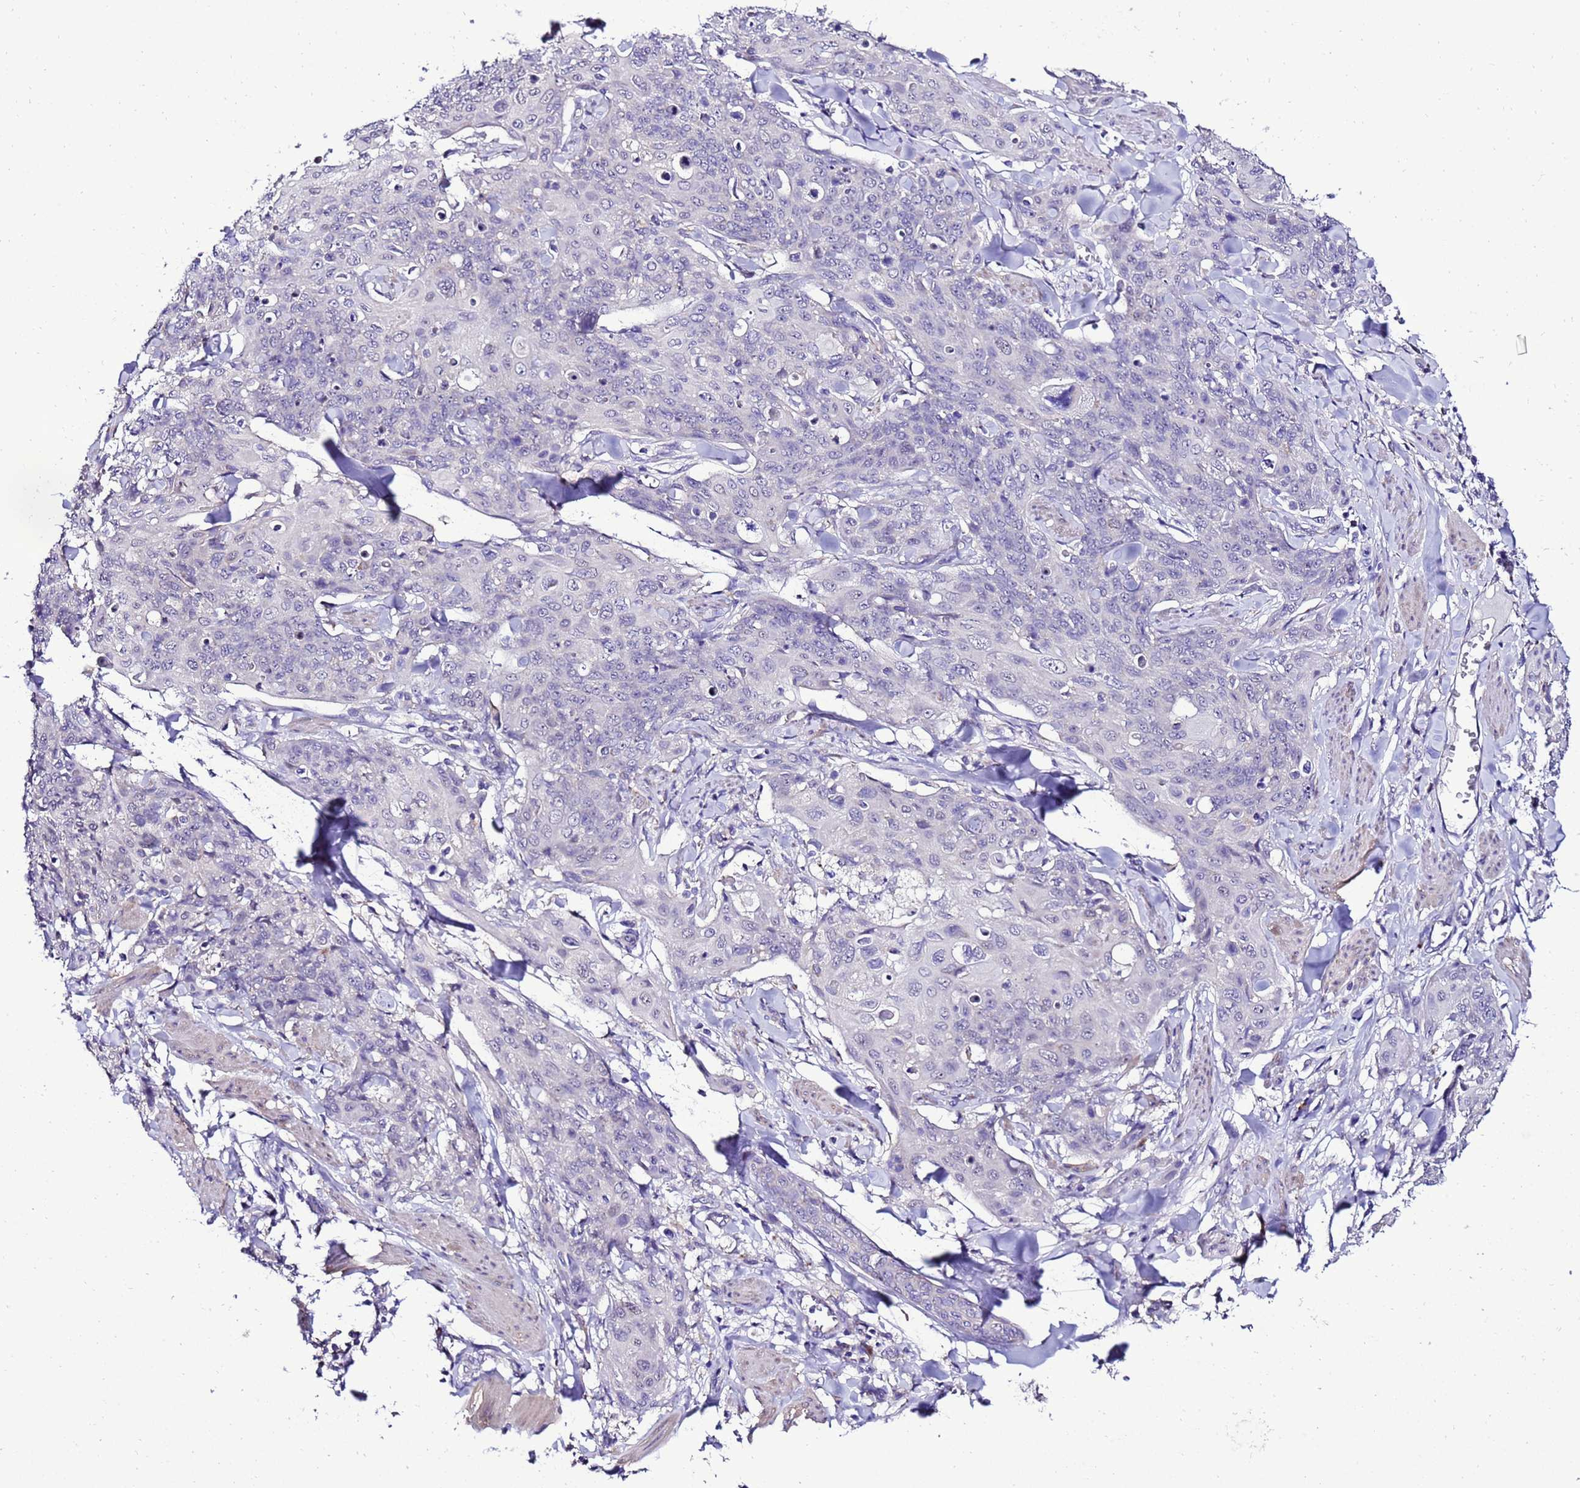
{"staining": {"intensity": "negative", "quantity": "none", "location": "none"}, "tissue": "skin cancer", "cell_type": "Tumor cells", "image_type": "cancer", "snomed": [{"axis": "morphology", "description": "Squamous cell carcinoma, NOS"}, {"axis": "topography", "description": "Skin"}, {"axis": "topography", "description": "Vulva"}], "caption": "A histopathology image of squamous cell carcinoma (skin) stained for a protein exhibits no brown staining in tumor cells.", "gene": "DPH6", "patient": {"sex": "female", "age": 85}}